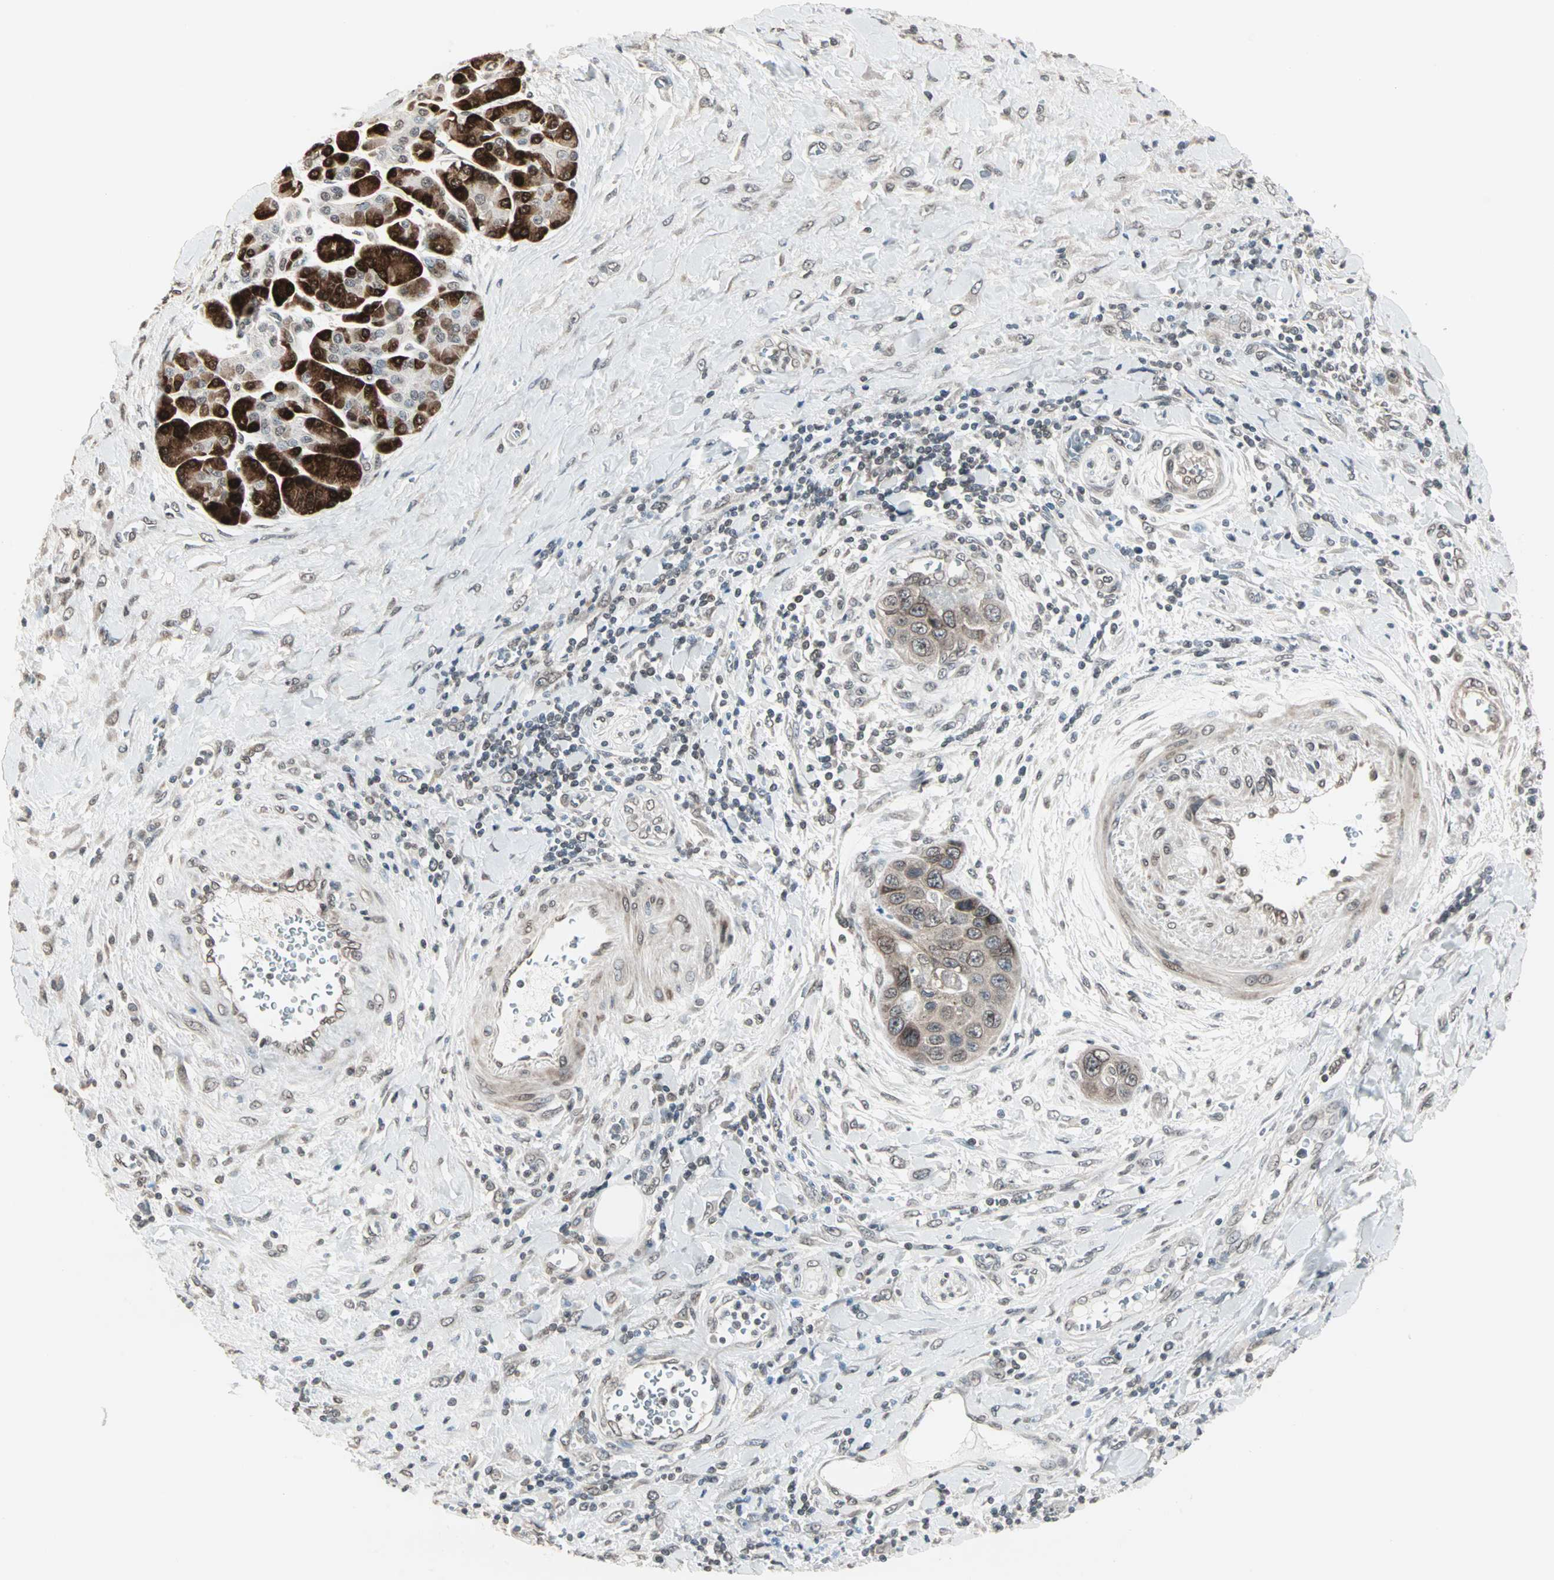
{"staining": {"intensity": "weak", "quantity": "<25%", "location": "cytoplasmic/membranous"}, "tissue": "pancreatic cancer", "cell_type": "Tumor cells", "image_type": "cancer", "snomed": [{"axis": "morphology", "description": "Adenocarcinoma, NOS"}, {"axis": "topography", "description": "Pancreas"}], "caption": "IHC histopathology image of pancreatic adenocarcinoma stained for a protein (brown), which reveals no positivity in tumor cells.", "gene": "CBLC", "patient": {"sex": "female", "age": 70}}